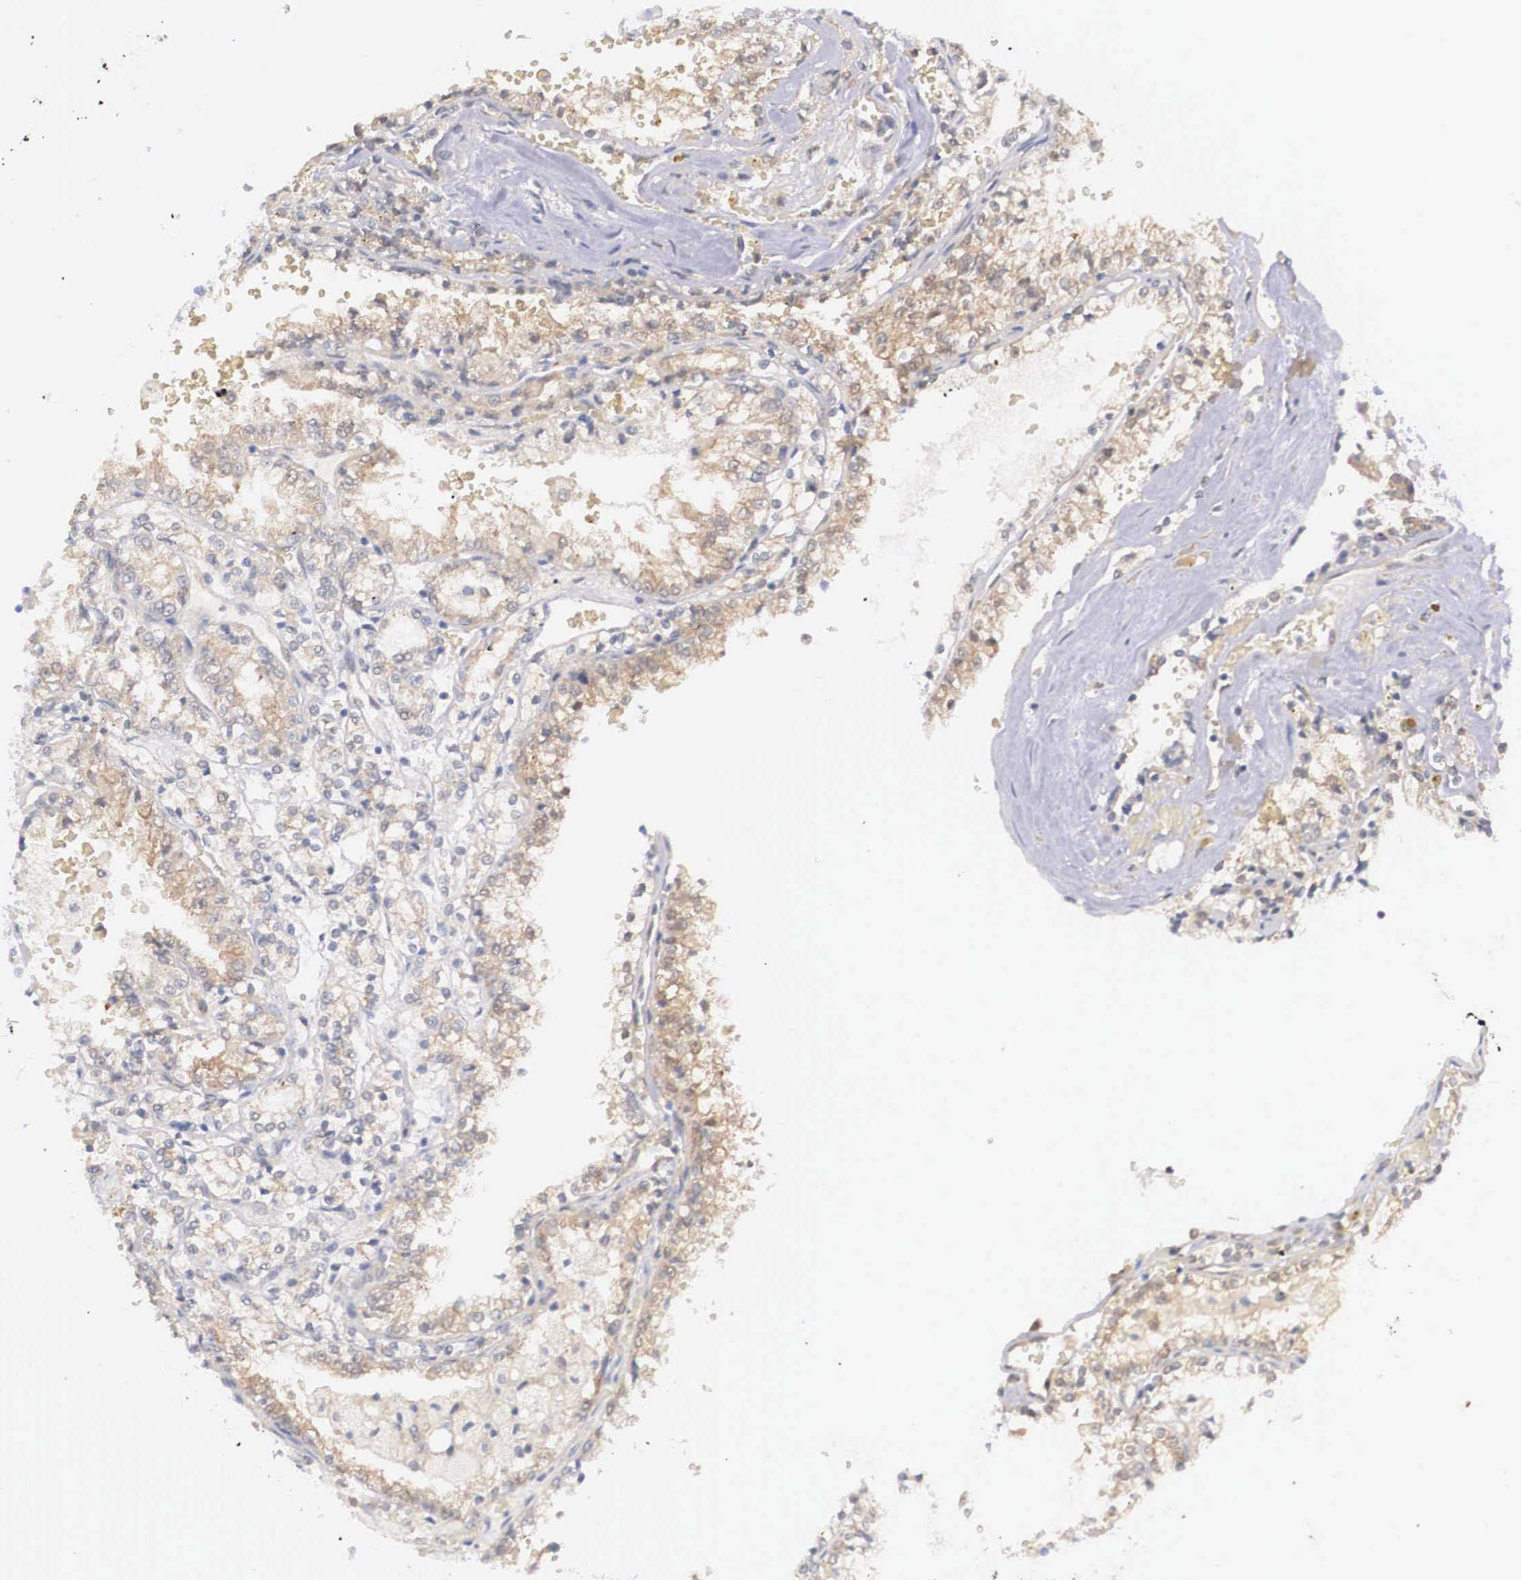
{"staining": {"intensity": "weak", "quantity": "25%-75%", "location": "cytoplasmic/membranous"}, "tissue": "renal cancer", "cell_type": "Tumor cells", "image_type": "cancer", "snomed": [{"axis": "morphology", "description": "Adenocarcinoma, NOS"}, {"axis": "topography", "description": "Kidney"}], "caption": "Protein expression analysis of human renal cancer (adenocarcinoma) reveals weak cytoplasmic/membranous expression in approximately 25%-75% of tumor cells. (brown staining indicates protein expression, while blue staining denotes nuclei).", "gene": "IGBP1", "patient": {"sex": "female", "age": 56}}